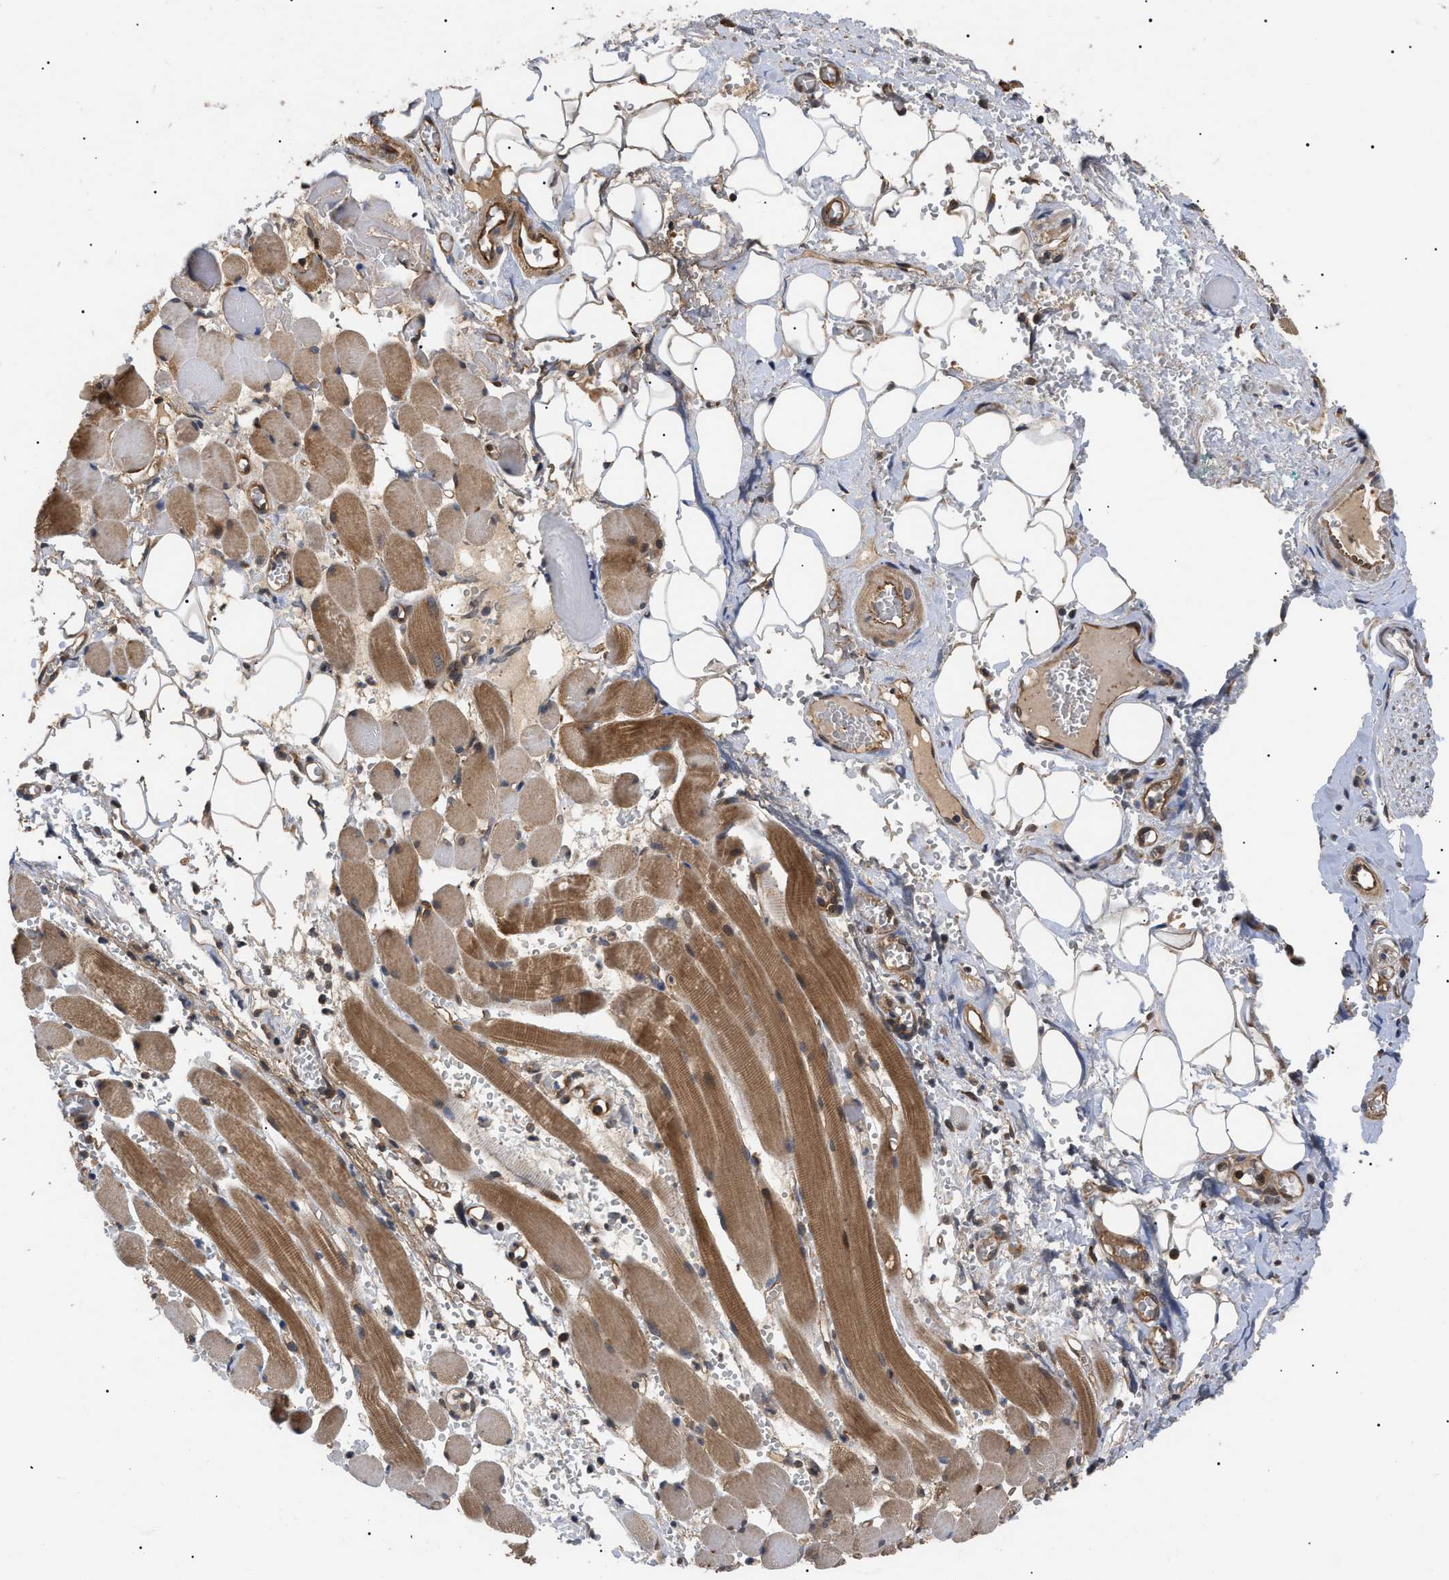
{"staining": {"intensity": "moderate", "quantity": ">75%", "location": "cytoplasmic/membranous"}, "tissue": "adipose tissue", "cell_type": "Adipocytes", "image_type": "normal", "snomed": [{"axis": "morphology", "description": "Squamous cell carcinoma, NOS"}, {"axis": "topography", "description": "Oral tissue"}, {"axis": "topography", "description": "Head-Neck"}], "caption": "A medium amount of moderate cytoplasmic/membranous positivity is present in approximately >75% of adipocytes in normal adipose tissue.", "gene": "ASTL", "patient": {"sex": "female", "age": 50}}